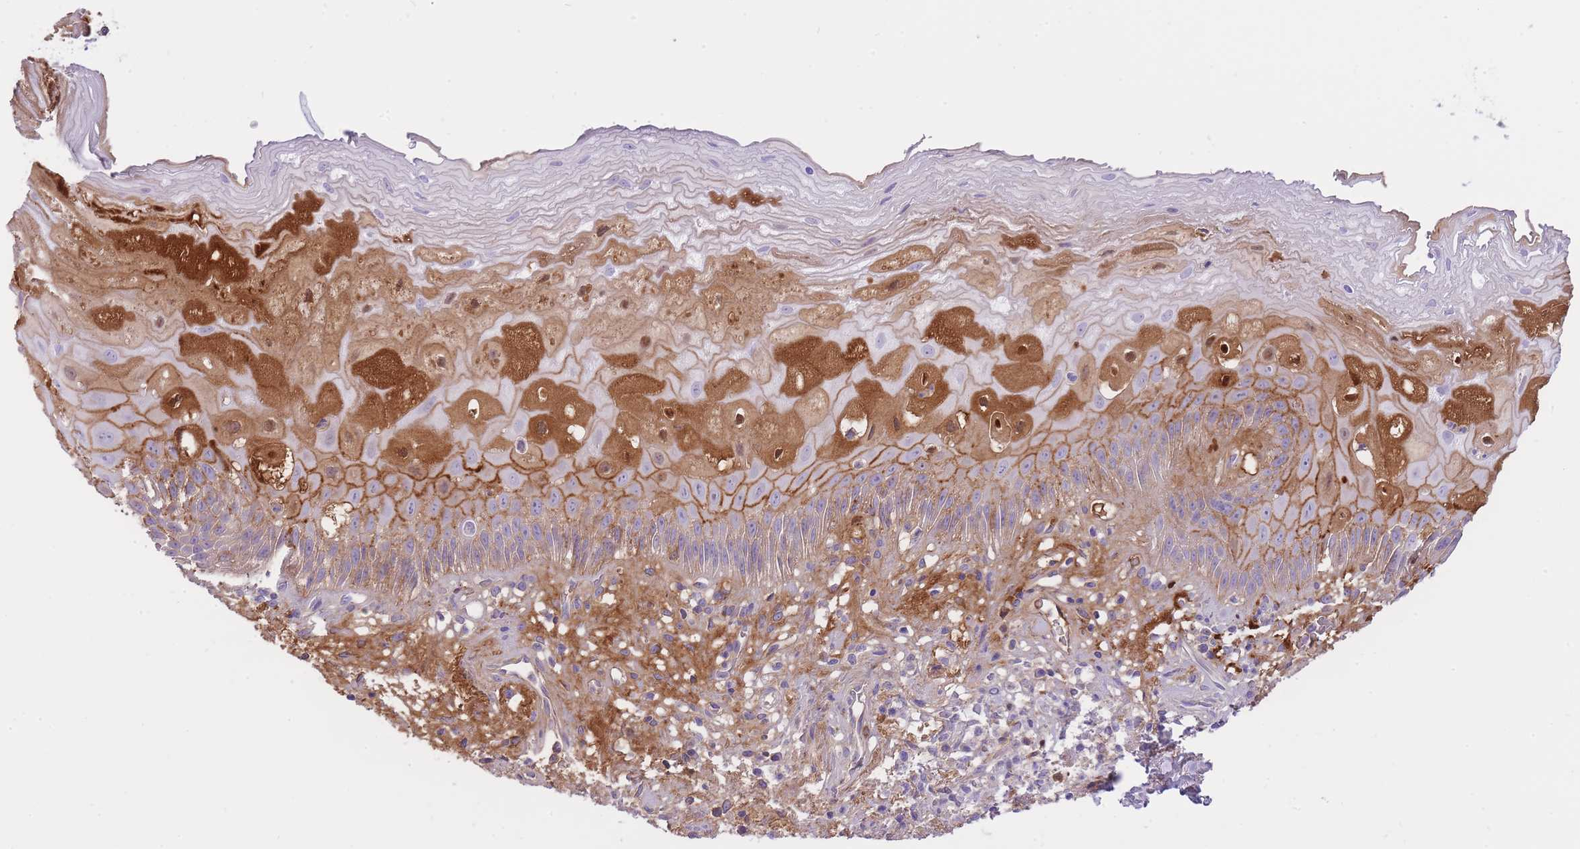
{"staining": {"intensity": "strong", "quantity": "<25%", "location": "cytoplasmic/membranous,nuclear"}, "tissue": "esophagus", "cell_type": "Squamous epithelial cells", "image_type": "normal", "snomed": [{"axis": "morphology", "description": "Normal tissue, NOS"}, {"axis": "topography", "description": "Esophagus"}], "caption": "This photomicrograph shows immunohistochemistry staining of unremarkable human esophagus, with medium strong cytoplasmic/membranous,nuclear expression in approximately <25% of squamous epithelial cells.", "gene": "HRG", "patient": {"sex": "male", "age": 60}}